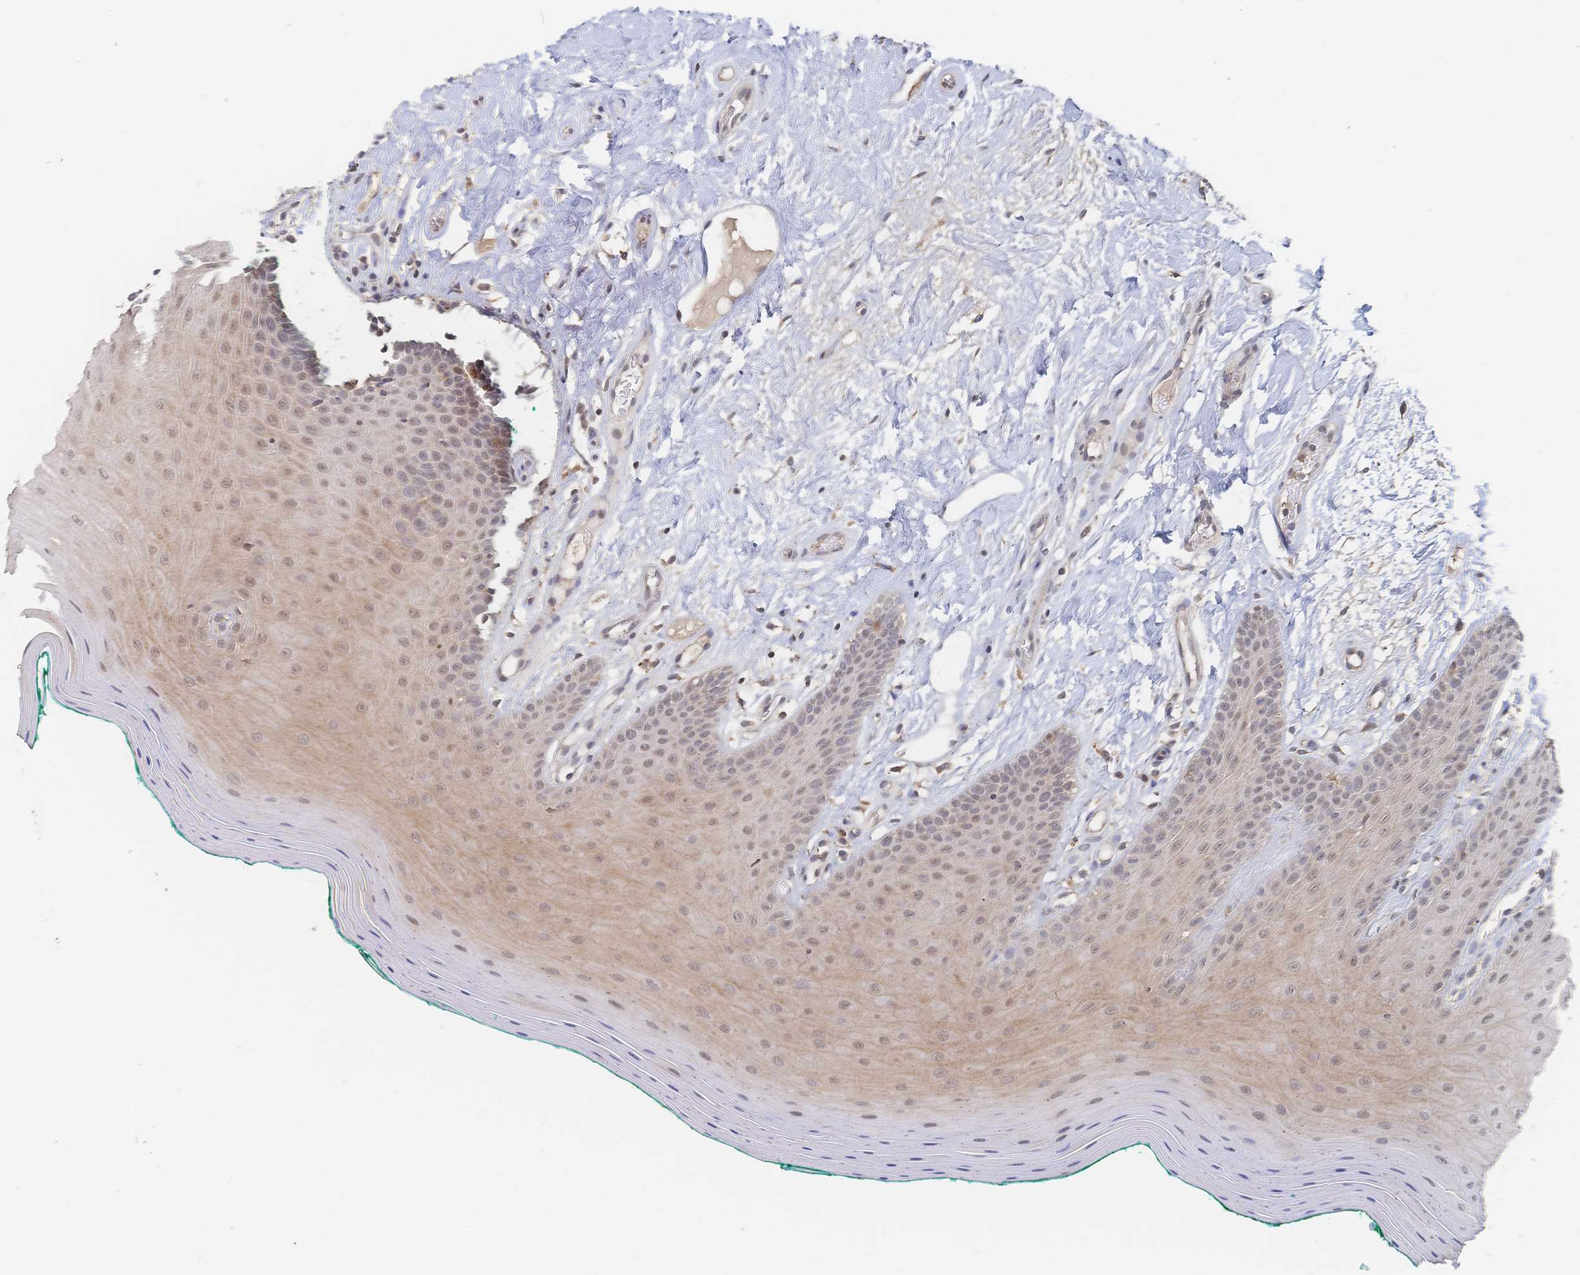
{"staining": {"intensity": "weak", "quantity": "25%-75%", "location": "cytoplasmic/membranous,nuclear"}, "tissue": "oral mucosa", "cell_type": "Squamous epithelial cells", "image_type": "normal", "snomed": [{"axis": "morphology", "description": "Normal tissue, NOS"}, {"axis": "topography", "description": "Oral tissue"}], "caption": "Brown immunohistochemical staining in unremarkable human oral mucosa demonstrates weak cytoplasmic/membranous,nuclear positivity in approximately 25%-75% of squamous epithelial cells.", "gene": "LRP5", "patient": {"sex": "female", "age": 40}}